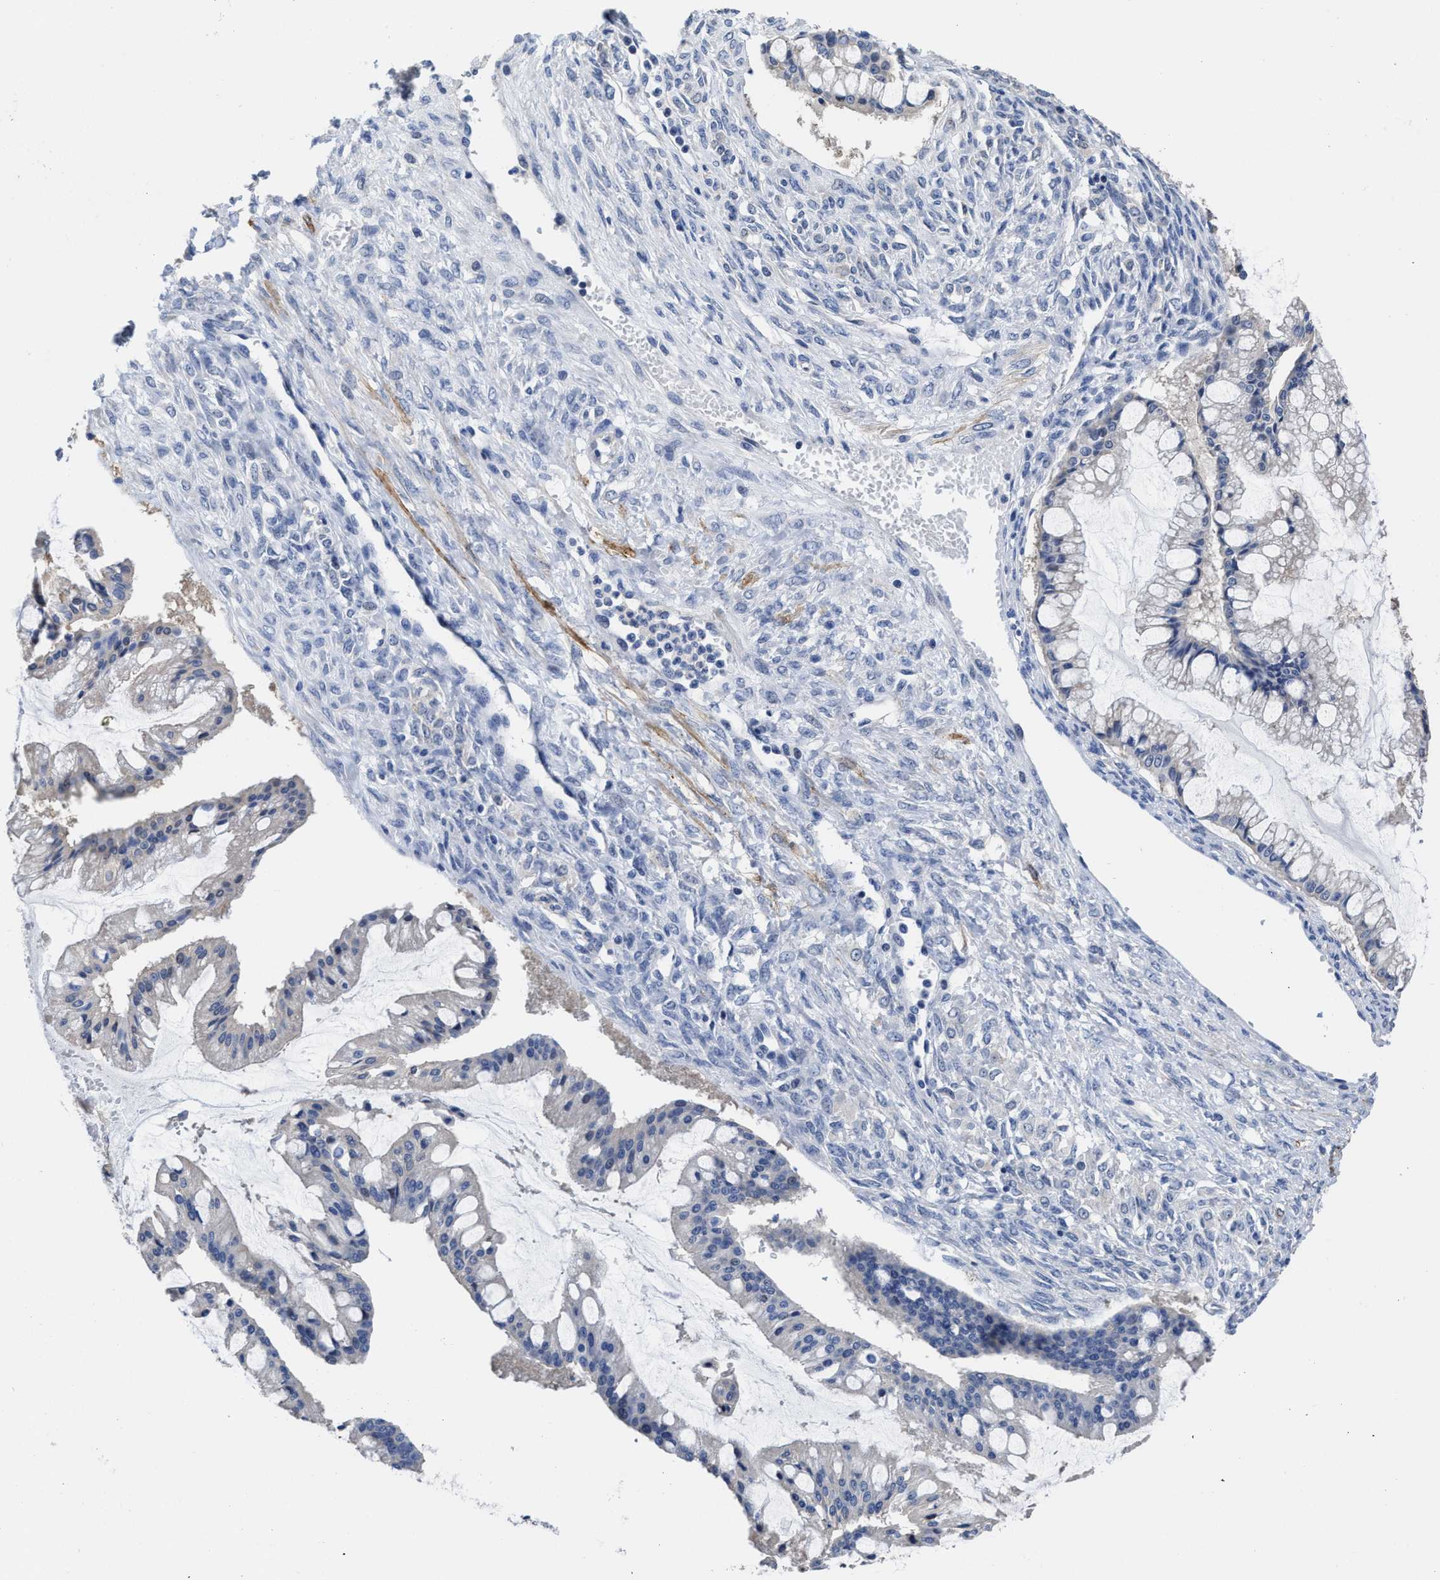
{"staining": {"intensity": "negative", "quantity": "none", "location": "none"}, "tissue": "ovarian cancer", "cell_type": "Tumor cells", "image_type": "cancer", "snomed": [{"axis": "morphology", "description": "Cystadenocarcinoma, mucinous, NOS"}, {"axis": "topography", "description": "Ovary"}], "caption": "High power microscopy photomicrograph of an immunohistochemistry (IHC) micrograph of mucinous cystadenocarcinoma (ovarian), revealing no significant staining in tumor cells.", "gene": "HOOK1", "patient": {"sex": "female", "age": 73}}